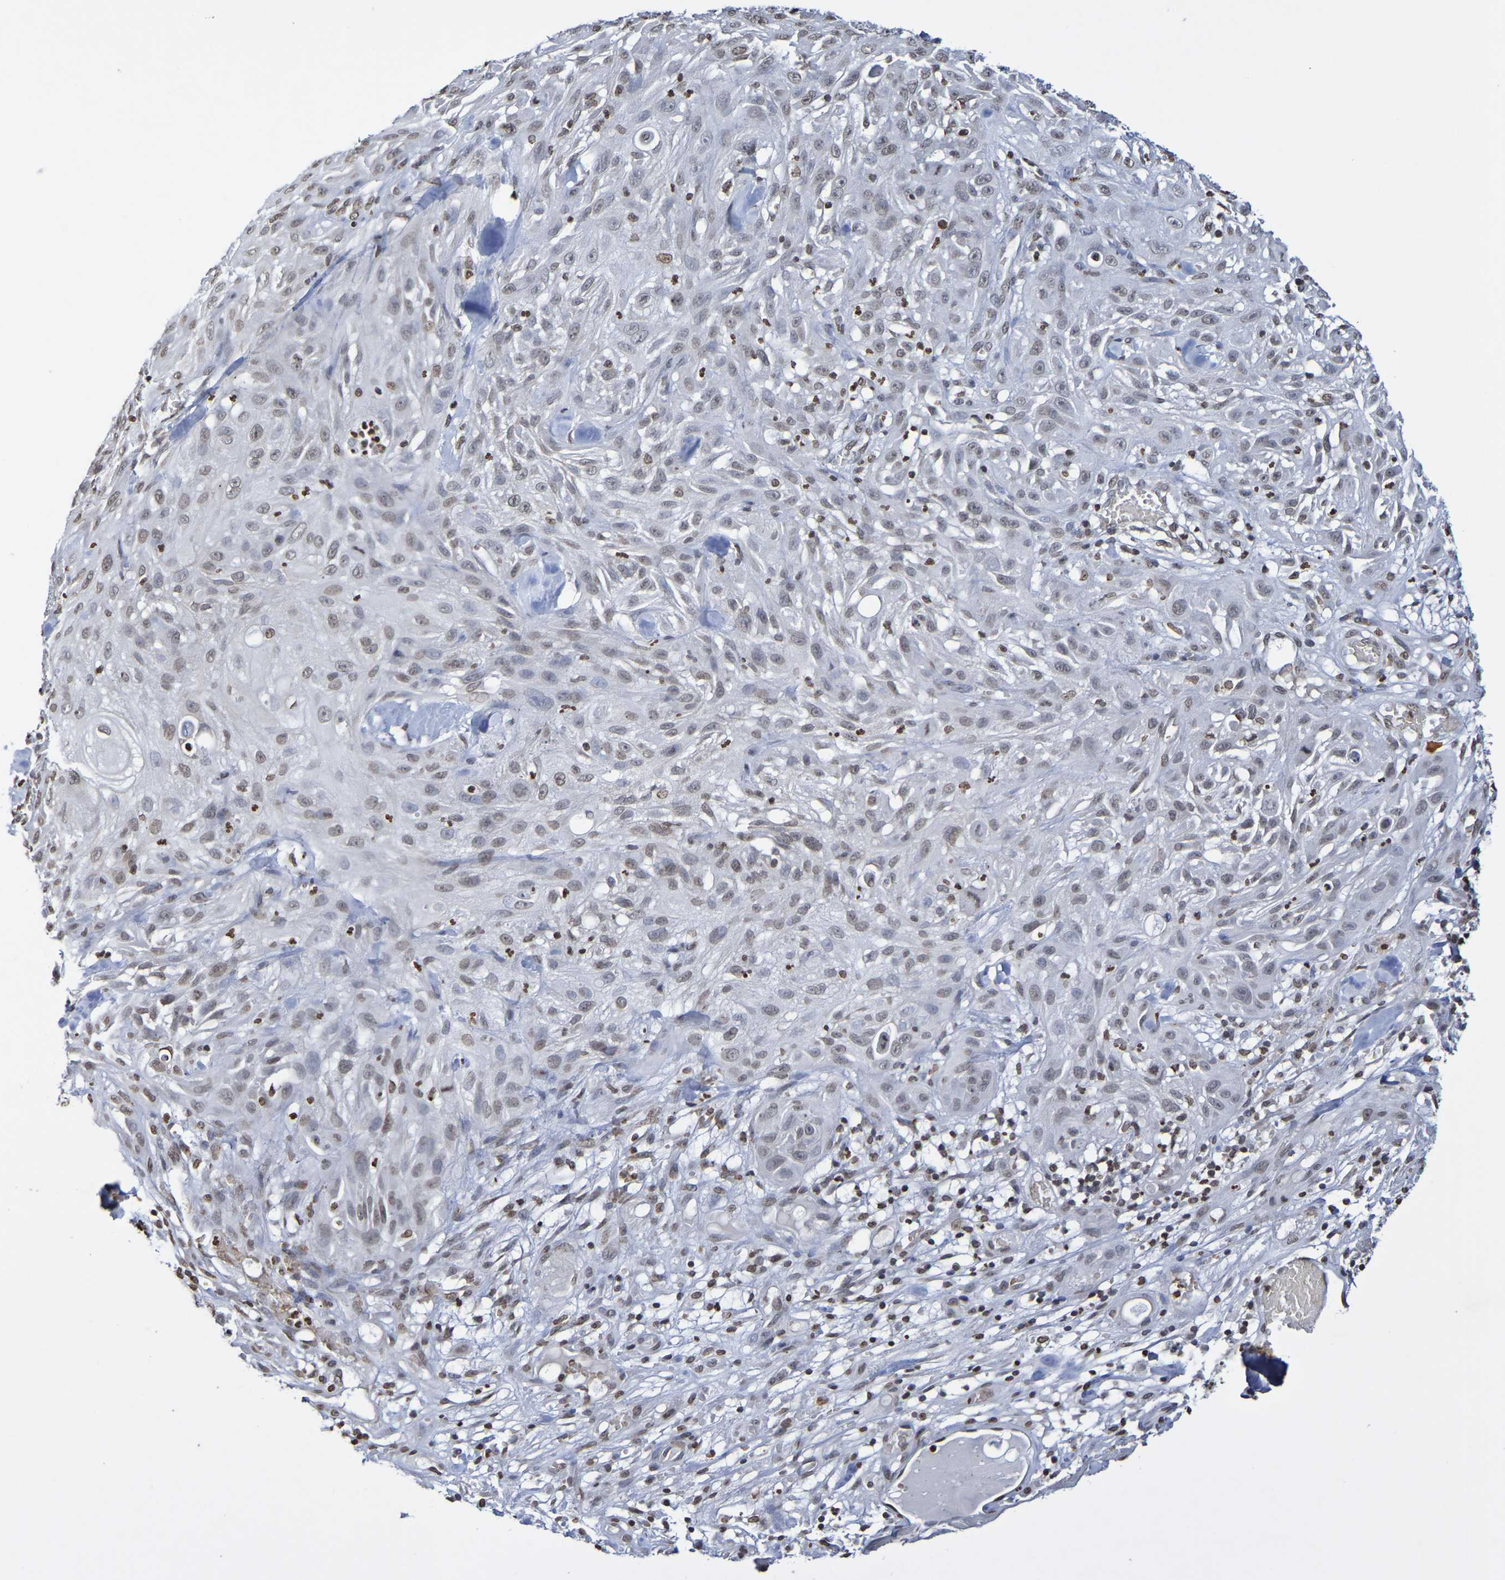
{"staining": {"intensity": "weak", "quantity": ">75%", "location": "nuclear"}, "tissue": "skin cancer", "cell_type": "Tumor cells", "image_type": "cancer", "snomed": [{"axis": "morphology", "description": "Squamous cell carcinoma, NOS"}, {"axis": "topography", "description": "Skin"}], "caption": "A high-resolution photomicrograph shows immunohistochemistry staining of squamous cell carcinoma (skin), which demonstrates weak nuclear staining in approximately >75% of tumor cells.", "gene": "ATF4", "patient": {"sex": "male", "age": 75}}